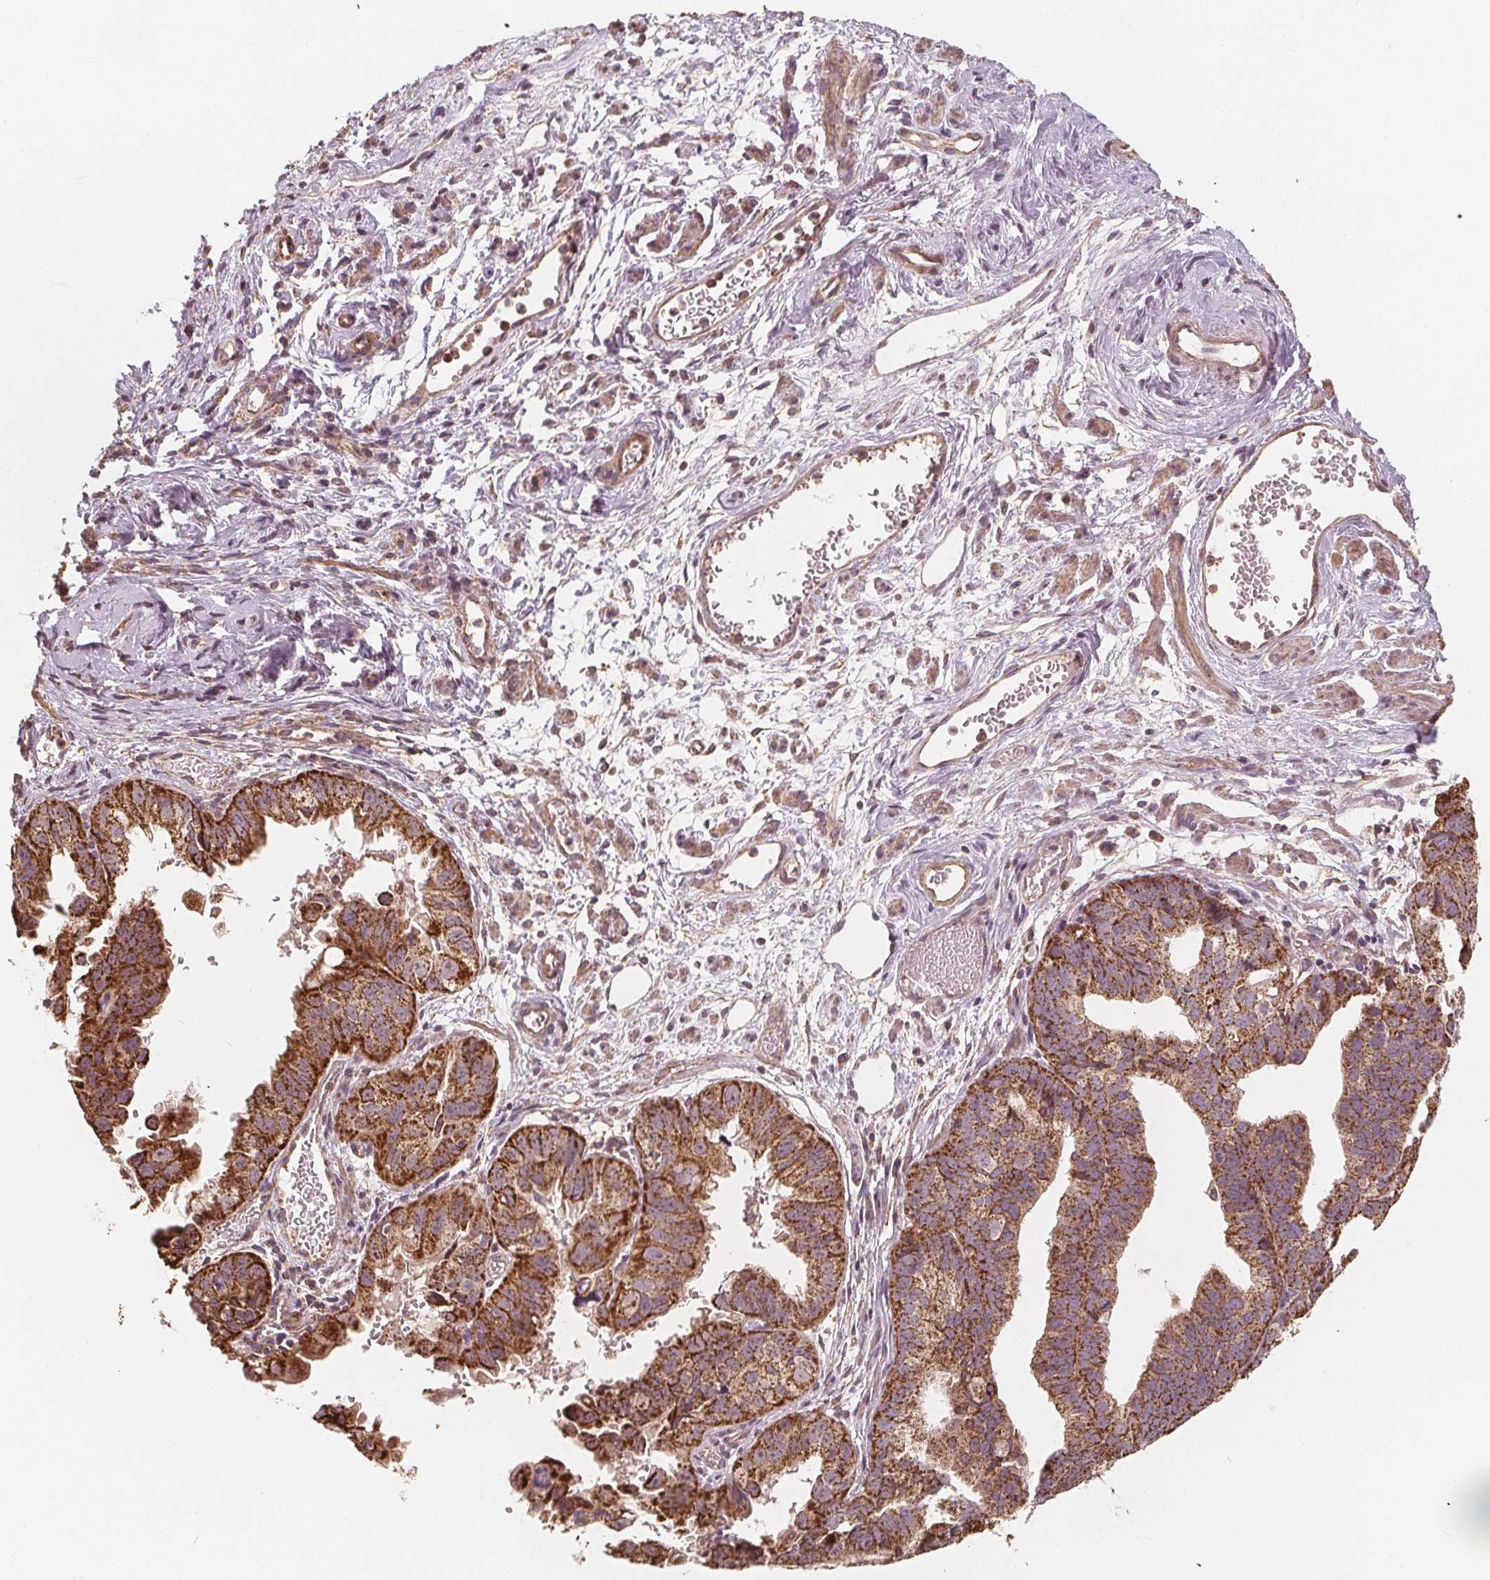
{"staining": {"intensity": "moderate", "quantity": ">75%", "location": "cytoplasmic/membranous"}, "tissue": "ovarian cancer", "cell_type": "Tumor cells", "image_type": "cancer", "snomed": [{"axis": "morphology", "description": "Carcinoma, endometroid"}, {"axis": "topography", "description": "Ovary"}], "caption": "Tumor cells display medium levels of moderate cytoplasmic/membranous expression in approximately >75% of cells in ovarian endometroid carcinoma. The staining was performed using DAB to visualize the protein expression in brown, while the nuclei were stained in blue with hematoxylin (Magnification: 20x).", "gene": "PEX26", "patient": {"sex": "female", "age": 85}}